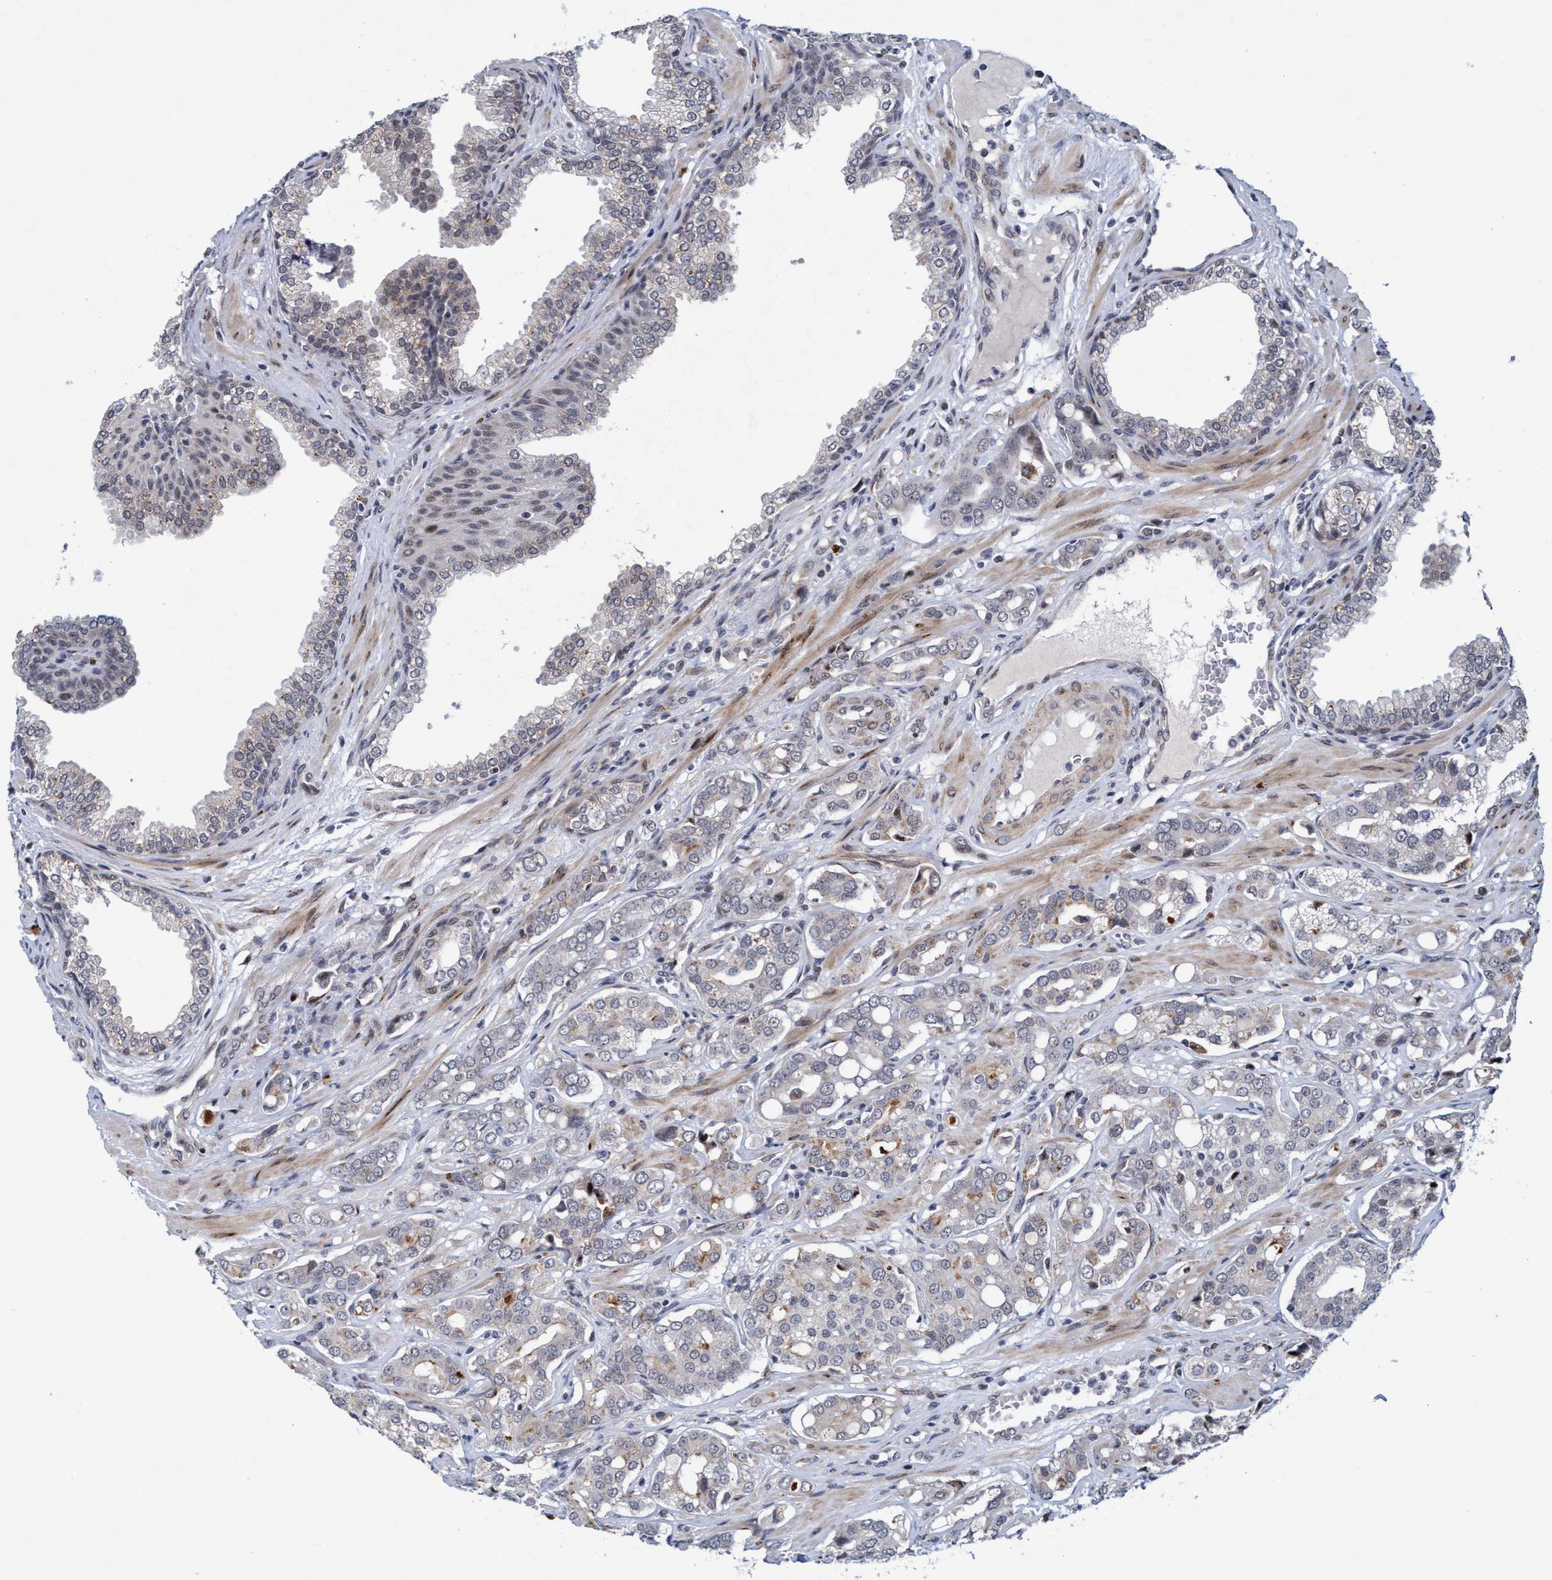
{"staining": {"intensity": "weak", "quantity": "<25%", "location": "cytoplasmic/membranous"}, "tissue": "prostate cancer", "cell_type": "Tumor cells", "image_type": "cancer", "snomed": [{"axis": "morphology", "description": "Adenocarcinoma, High grade"}, {"axis": "topography", "description": "Prostate"}], "caption": "Tumor cells show no significant protein positivity in prostate cancer (adenocarcinoma (high-grade)).", "gene": "GLT6D1", "patient": {"sex": "male", "age": 52}}